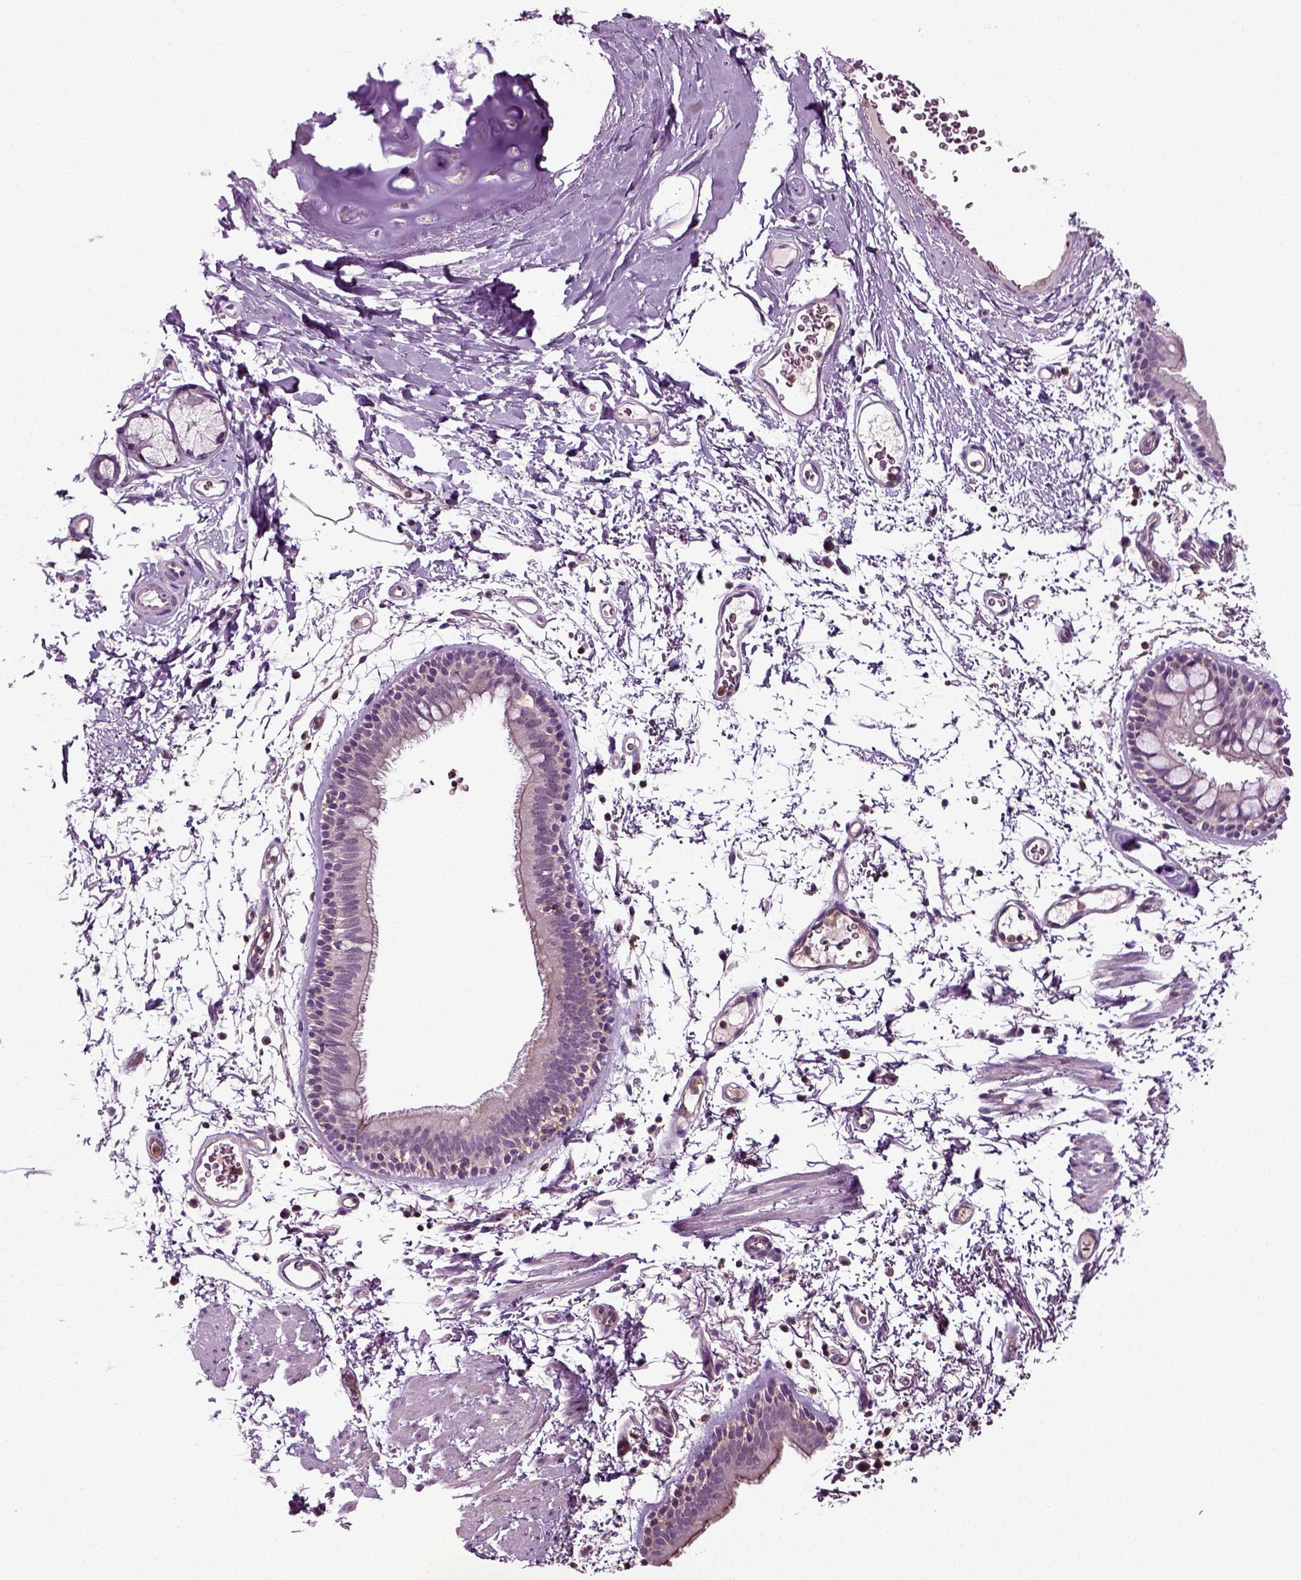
{"staining": {"intensity": "moderate", "quantity": "<25%", "location": "cytoplasmic/membranous"}, "tissue": "bronchus", "cell_type": "Respiratory epithelial cells", "image_type": "normal", "snomed": [{"axis": "morphology", "description": "Normal tissue, NOS"}, {"axis": "topography", "description": "Lymph node"}, {"axis": "topography", "description": "Bronchus"}], "caption": "Protein expression analysis of normal bronchus reveals moderate cytoplasmic/membranous positivity in approximately <25% of respiratory epithelial cells.", "gene": "RHOF", "patient": {"sex": "female", "age": 70}}